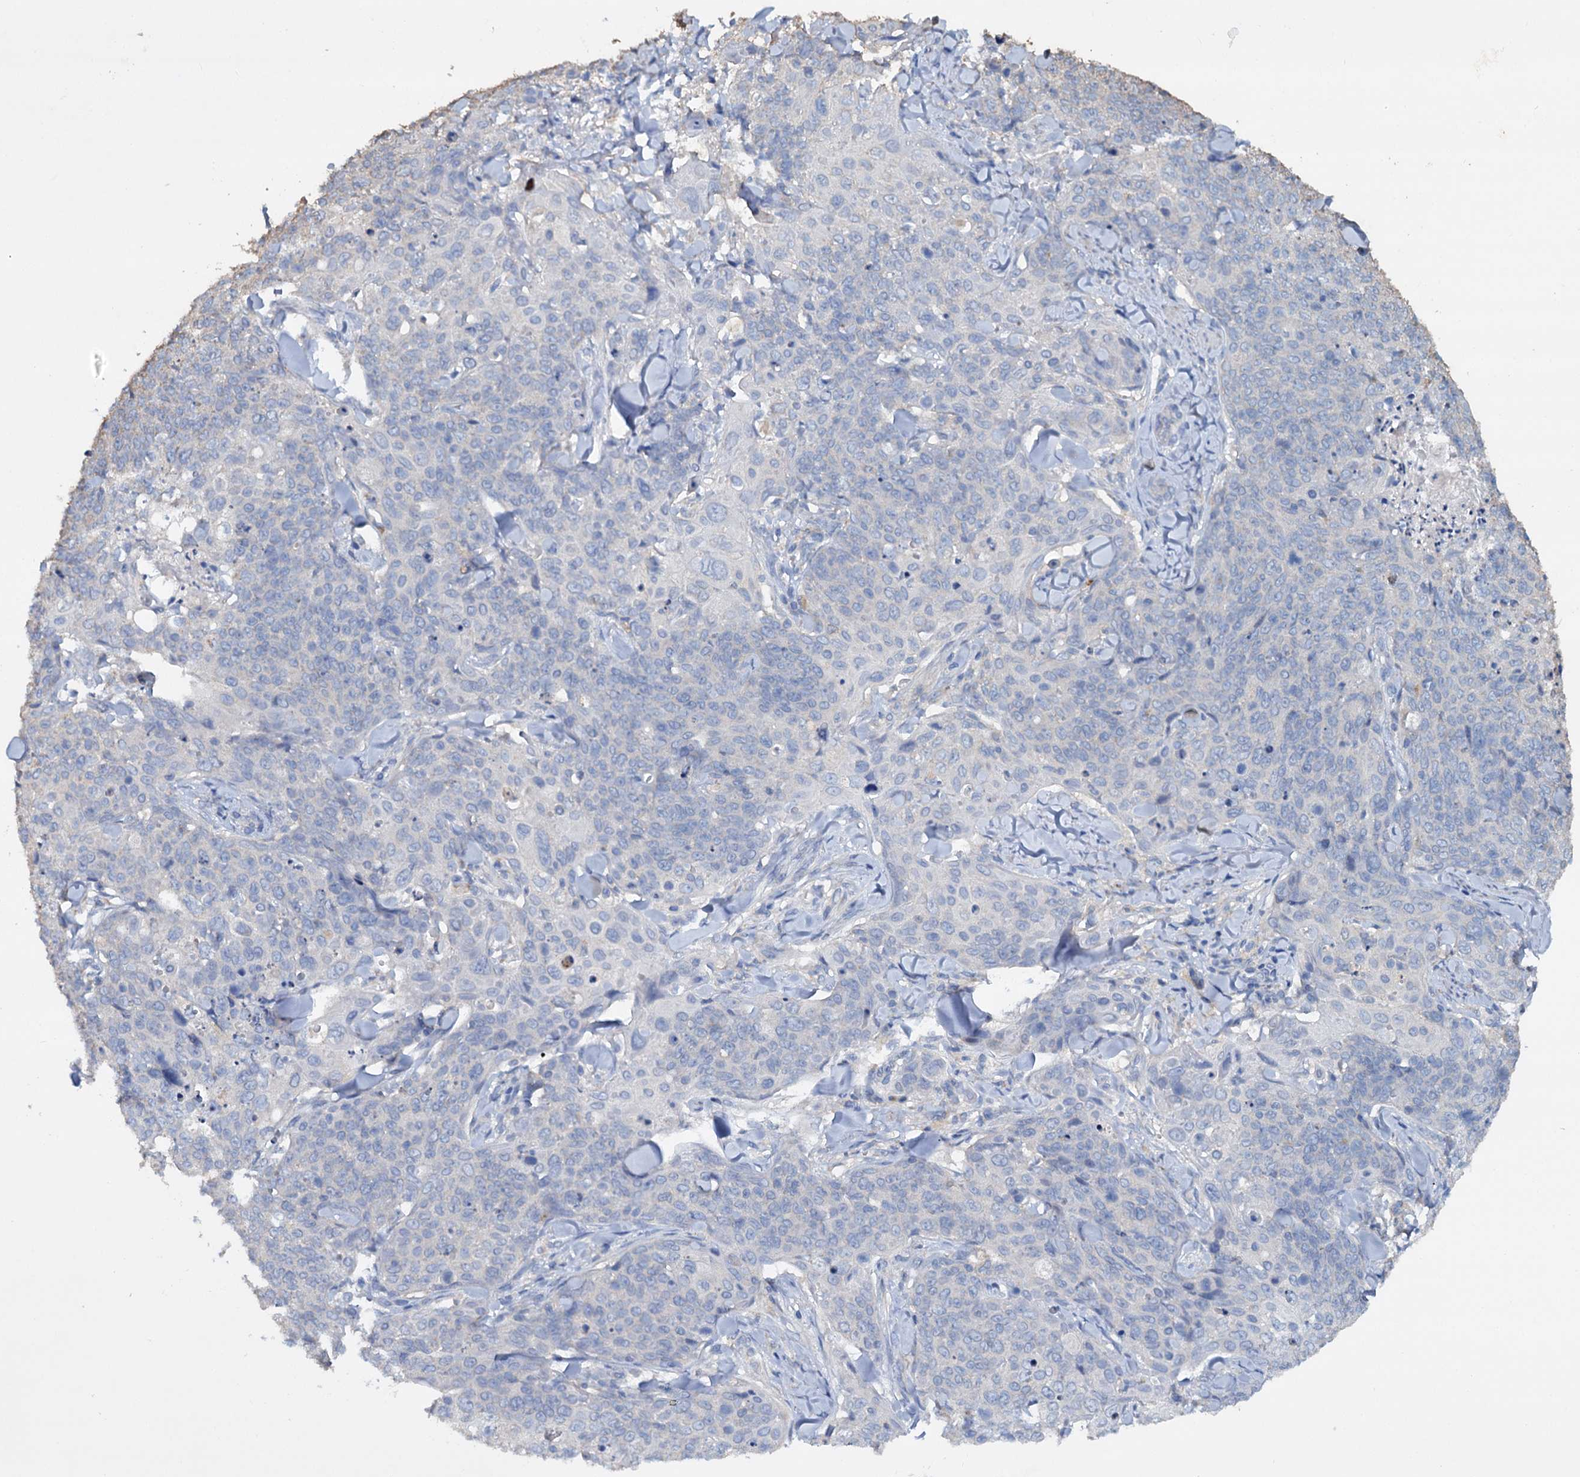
{"staining": {"intensity": "negative", "quantity": "none", "location": "none"}, "tissue": "skin cancer", "cell_type": "Tumor cells", "image_type": "cancer", "snomed": [{"axis": "morphology", "description": "Squamous cell carcinoma, NOS"}, {"axis": "topography", "description": "Skin"}, {"axis": "topography", "description": "Vulva"}], "caption": "High magnification brightfield microscopy of squamous cell carcinoma (skin) stained with DAB (3,3'-diaminobenzidine) (brown) and counterstained with hematoxylin (blue): tumor cells show no significant expression. The staining is performed using DAB (3,3'-diaminobenzidine) brown chromogen with nuclei counter-stained in using hematoxylin.", "gene": "ETFBKMT", "patient": {"sex": "female", "age": 85}}